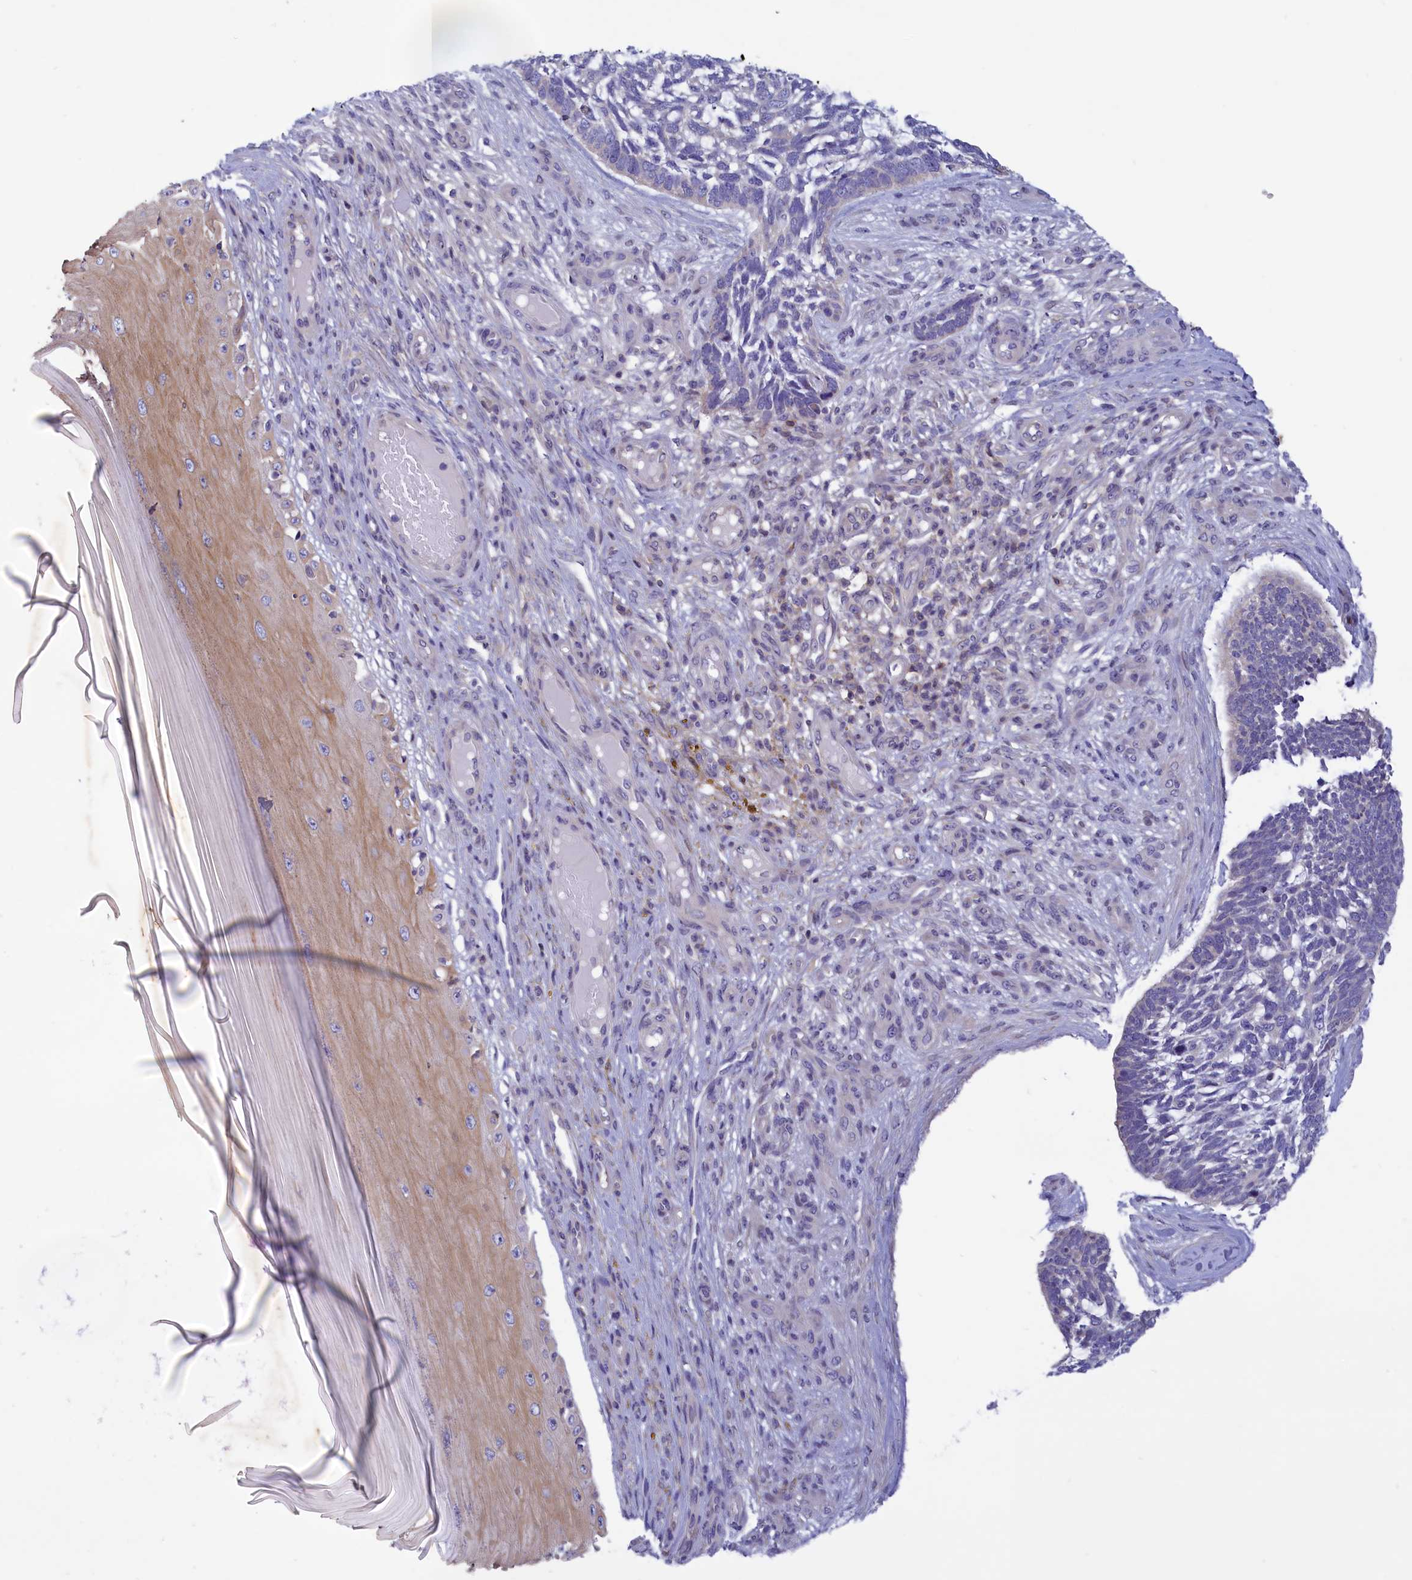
{"staining": {"intensity": "negative", "quantity": "none", "location": "none"}, "tissue": "skin cancer", "cell_type": "Tumor cells", "image_type": "cancer", "snomed": [{"axis": "morphology", "description": "Basal cell carcinoma"}, {"axis": "topography", "description": "Skin"}], "caption": "The histopathology image demonstrates no significant staining in tumor cells of skin cancer. (Immunohistochemistry, brightfield microscopy, high magnification).", "gene": "CORO2A", "patient": {"sex": "male", "age": 88}}